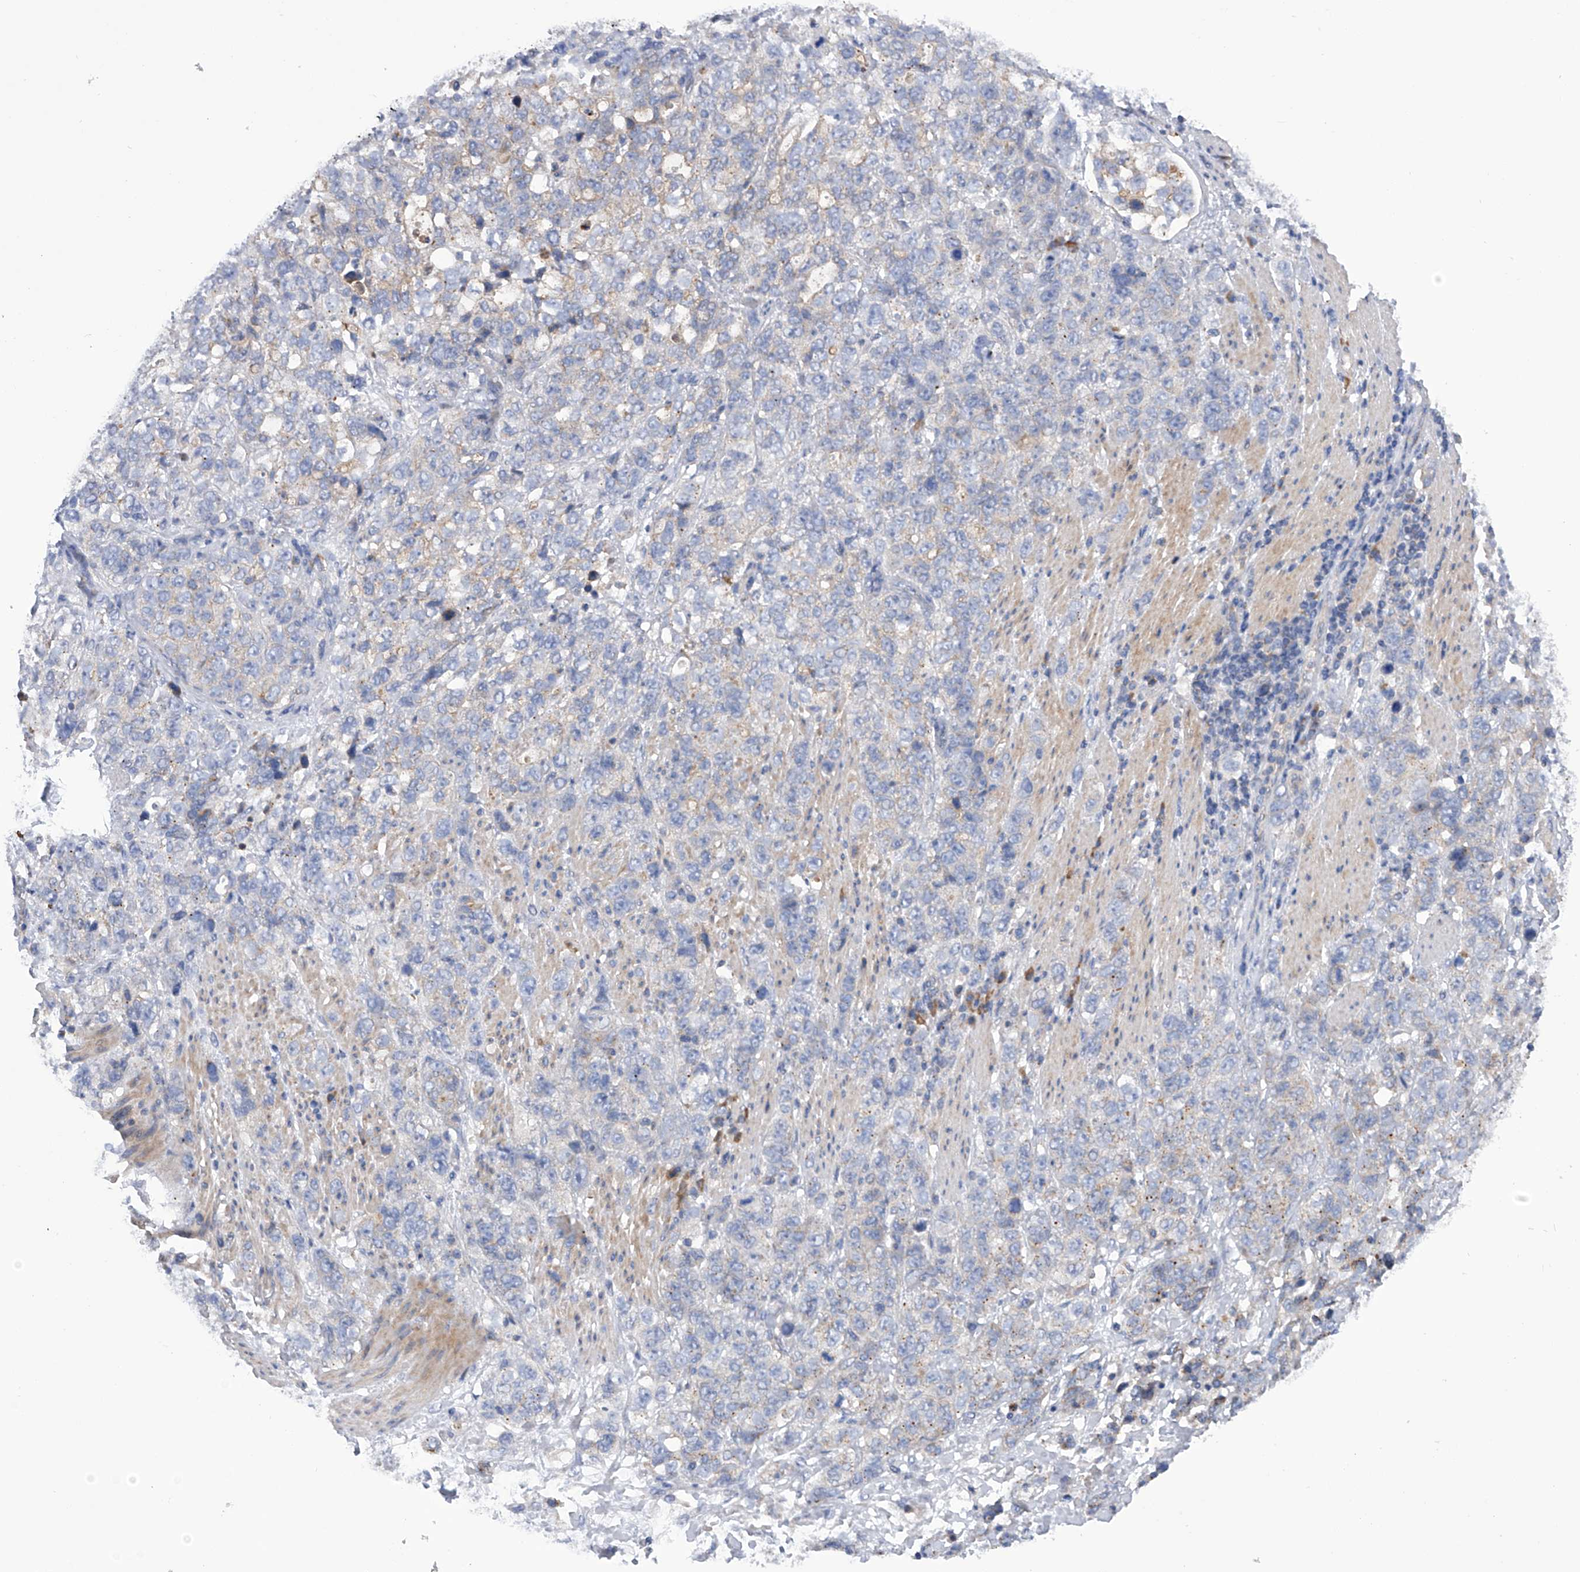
{"staining": {"intensity": "negative", "quantity": "none", "location": "none"}, "tissue": "stomach cancer", "cell_type": "Tumor cells", "image_type": "cancer", "snomed": [{"axis": "morphology", "description": "Adenocarcinoma, NOS"}, {"axis": "topography", "description": "Stomach"}], "caption": "A high-resolution histopathology image shows immunohistochemistry (IHC) staining of stomach cancer (adenocarcinoma), which reveals no significant expression in tumor cells.", "gene": "MLYCD", "patient": {"sex": "male", "age": 48}}